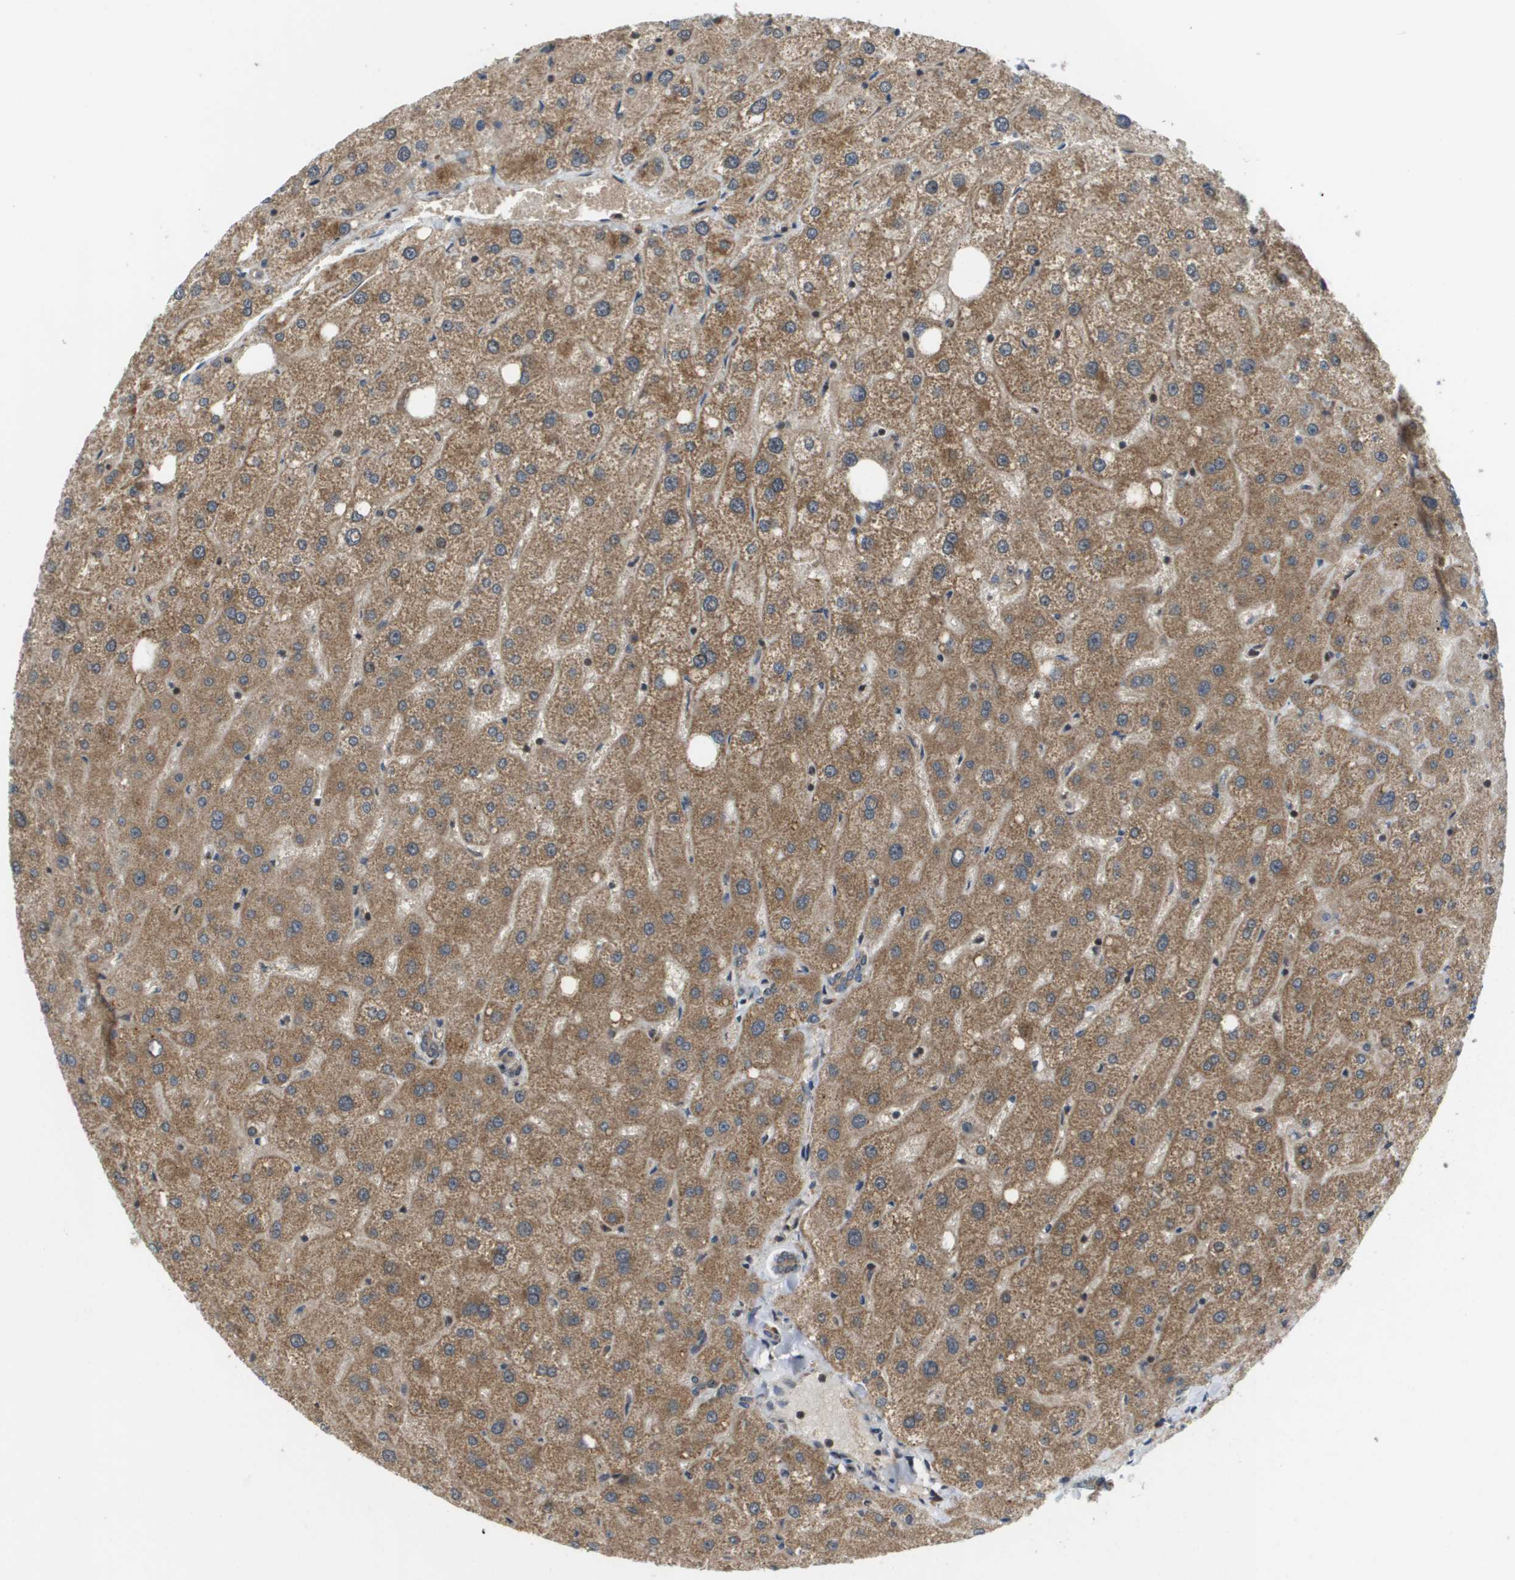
{"staining": {"intensity": "moderate", "quantity": ">75%", "location": "cytoplasmic/membranous"}, "tissue": "liver", "cell_type": "Cholangiocytes", "image_type": "normal", "snomed": [{"axis": "morphology", "description": "Normal tissue, NOS"}, {"axis": "topography", "description": "Liver"}], "caption": "A brown stain shows moderate cytoplasmic/membranous expression of a protein in cholangiocytes of unremarkable human liver. Using DAB (brown) and hematoxylin (blue) stains, captured at high magnification using brightfield microscopy.", "gene": "RBM38", "patient": {"sex": "male", "age": 73}}